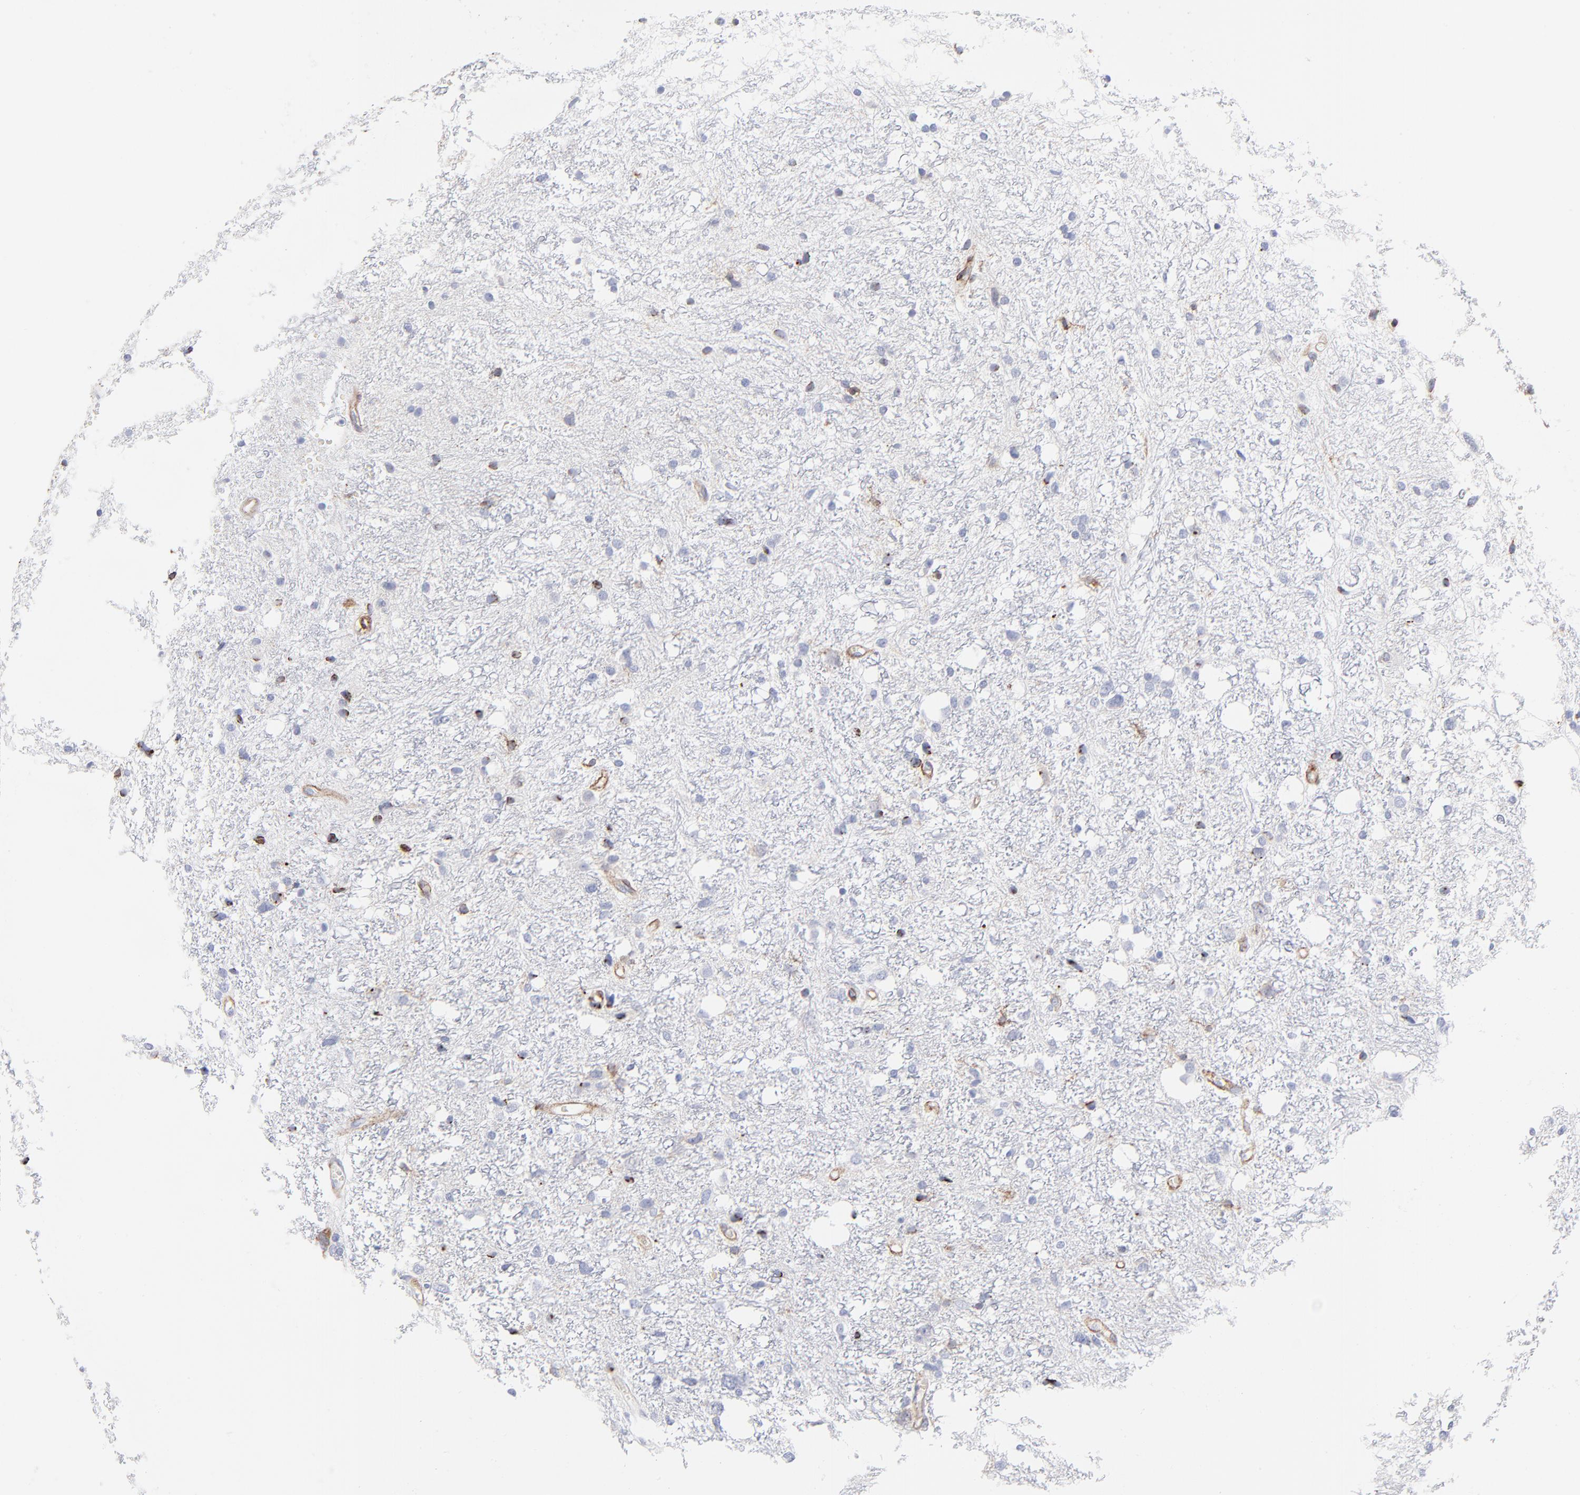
{"staining": {"intensity": "strong", "quantity": "25%-75%", "location": "nuclear"}, "tissue": "glioma", "cell_type": "Tumor cells", "image_type": "cancer", "snomed": [{"axis": "morphology", "description": "Glioma, malignant, High grade"}, {"axis": "topography", "description": "Brain"}], "caption": "An IHC histopathology image of tumor tissue is shown. Protein staining in brown shows strong nuclear positivity in glioma within tumor cells.", "gene": "PDGFRB", "patient": {"sex": "female", "age": 59}}